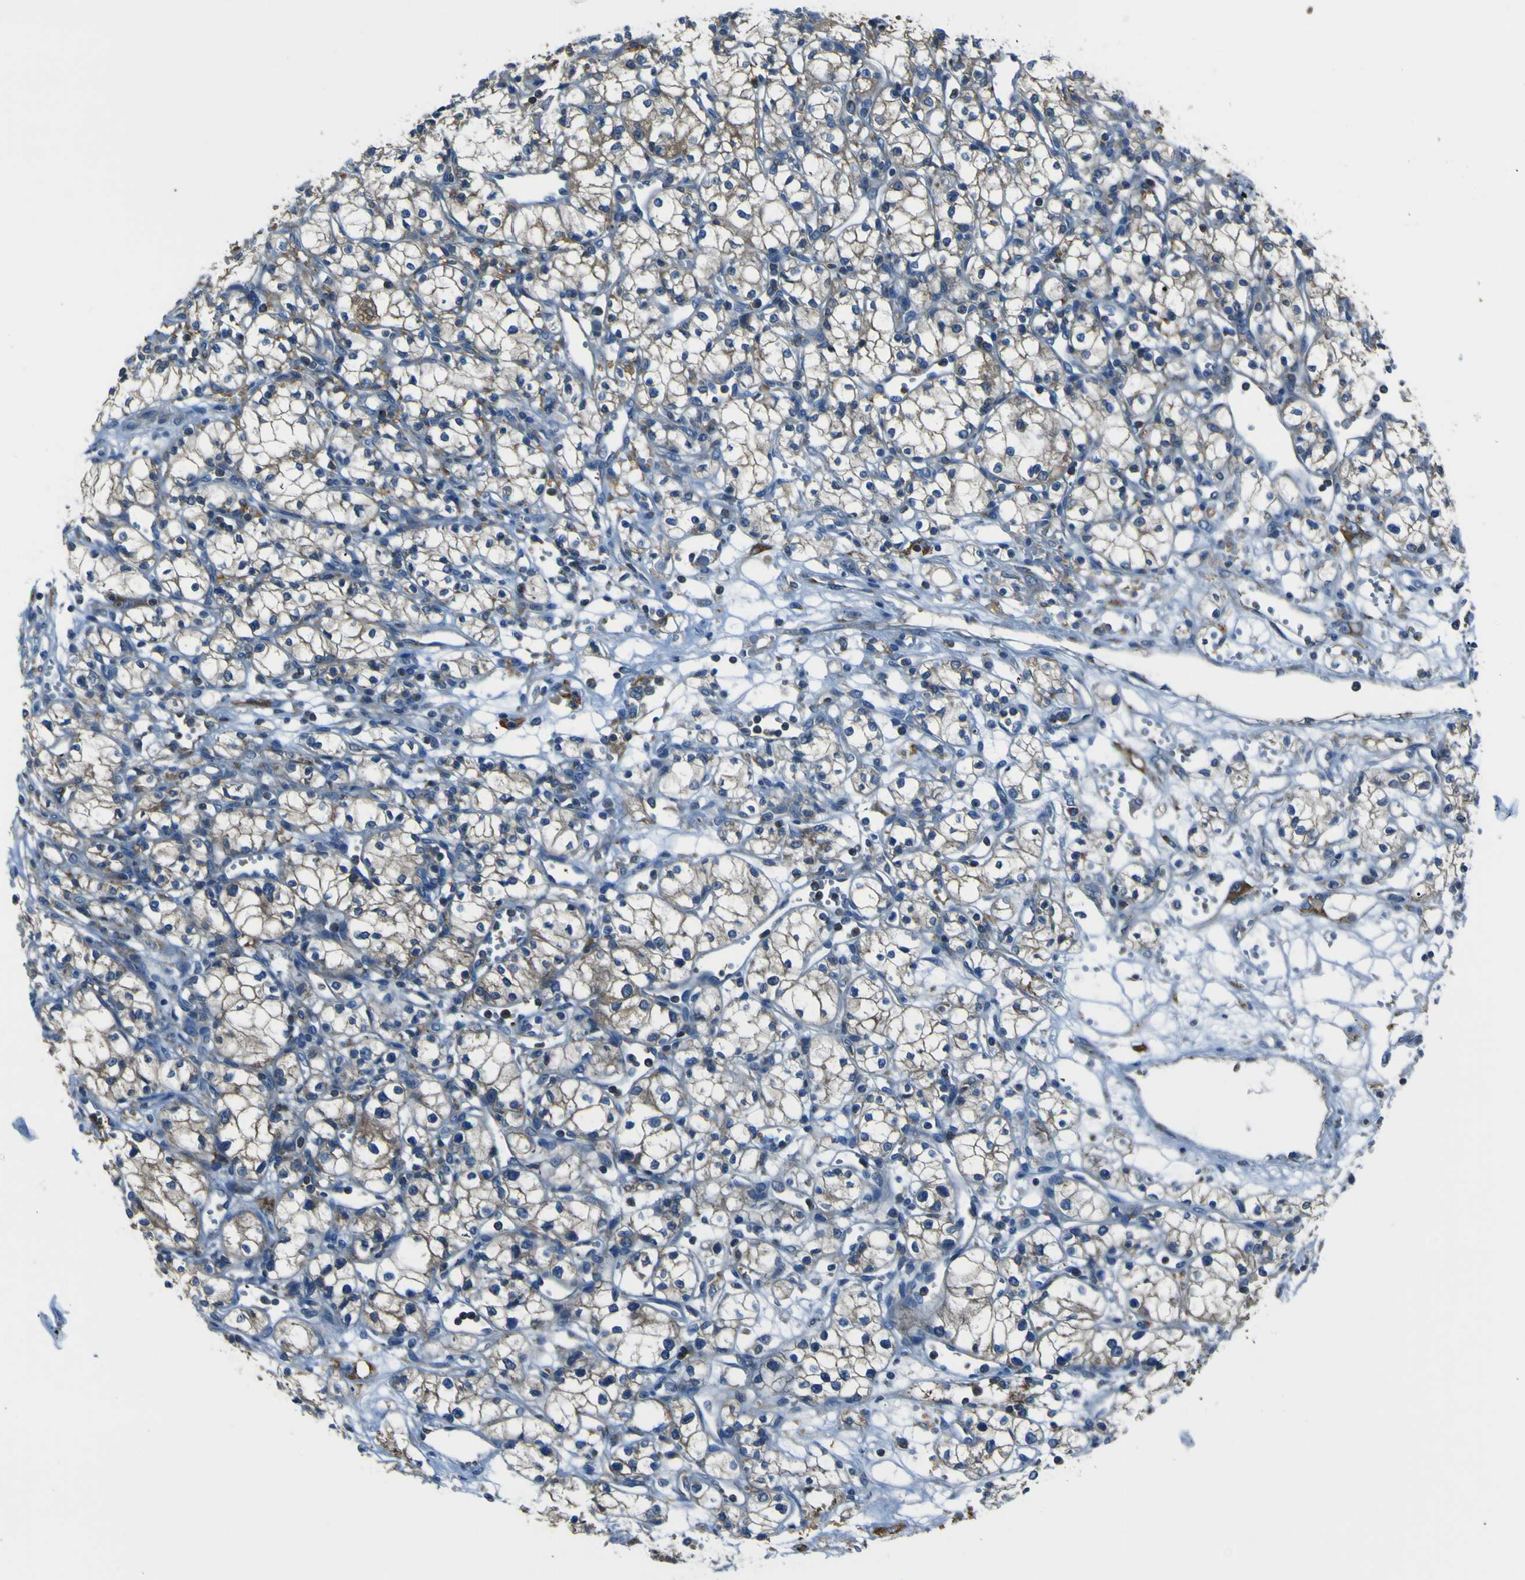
{"staining": {"intensity": "moderate", "quantity": ">75%", "location": "cytoplasmic/membranous"}, "tissue": "renal cancer", "cell_type": "Tumor cells", "image_type": "cancer", "snomed": [{"axis": "morphology", "description": "Normal tissue, NOS"}, {"axis": "morphology", "description": "Adenocarcinoma, NOS"}, {"axis": "topography", "description": "Kidney"}], "caption": "Protein expression by immunohistochemistry shows moderate cytoplasmic/membranous expression in approximately >75% of tumor cells in adenocarcinoma (renal). (Stains: DAB in brown, nuclei in blue, Microscopy: brightfield microscopy at high magnification).", "gene": "STIM1", "patient": {"sex": "male", "age": 59}}